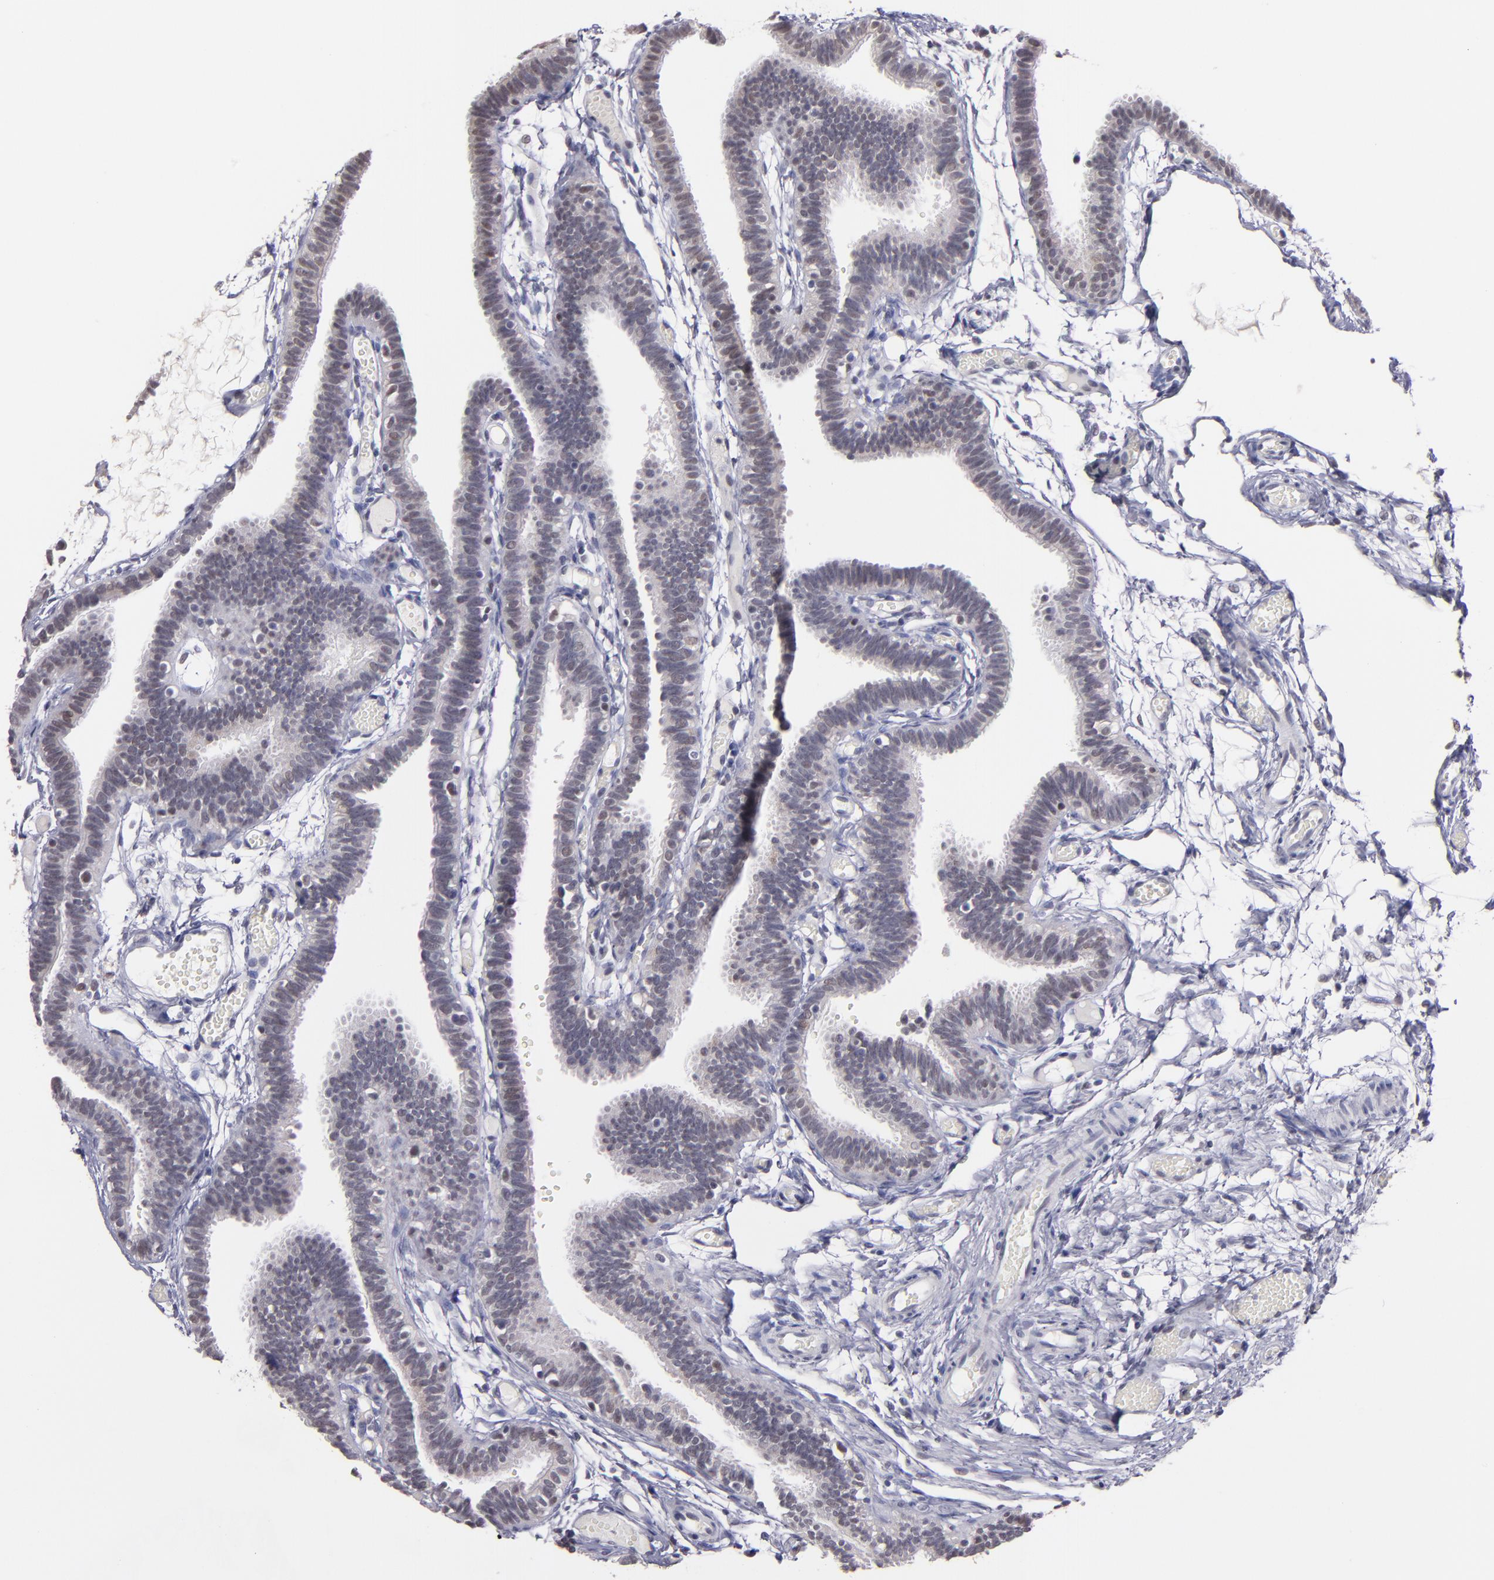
{"staining": {"intensity": "weak", "quantity": "25%-75%", "location": "nuclear"}, "tissue": "fallopian tube", "cell_type": "Glandular cells", "image_type": "normal", "snomed": [{"axis": "morphology", "description": "Normal tissue, NOS"}, {"axis": "topography", "description": "Fallopian tube"}], "caption": "Glandular cells show low levels of weak nuclear expression in about 25%-75% of cells in normal human fallopian tube.", "gene": "OTUB2", "patient": {"sex": "female", "age": 29}}